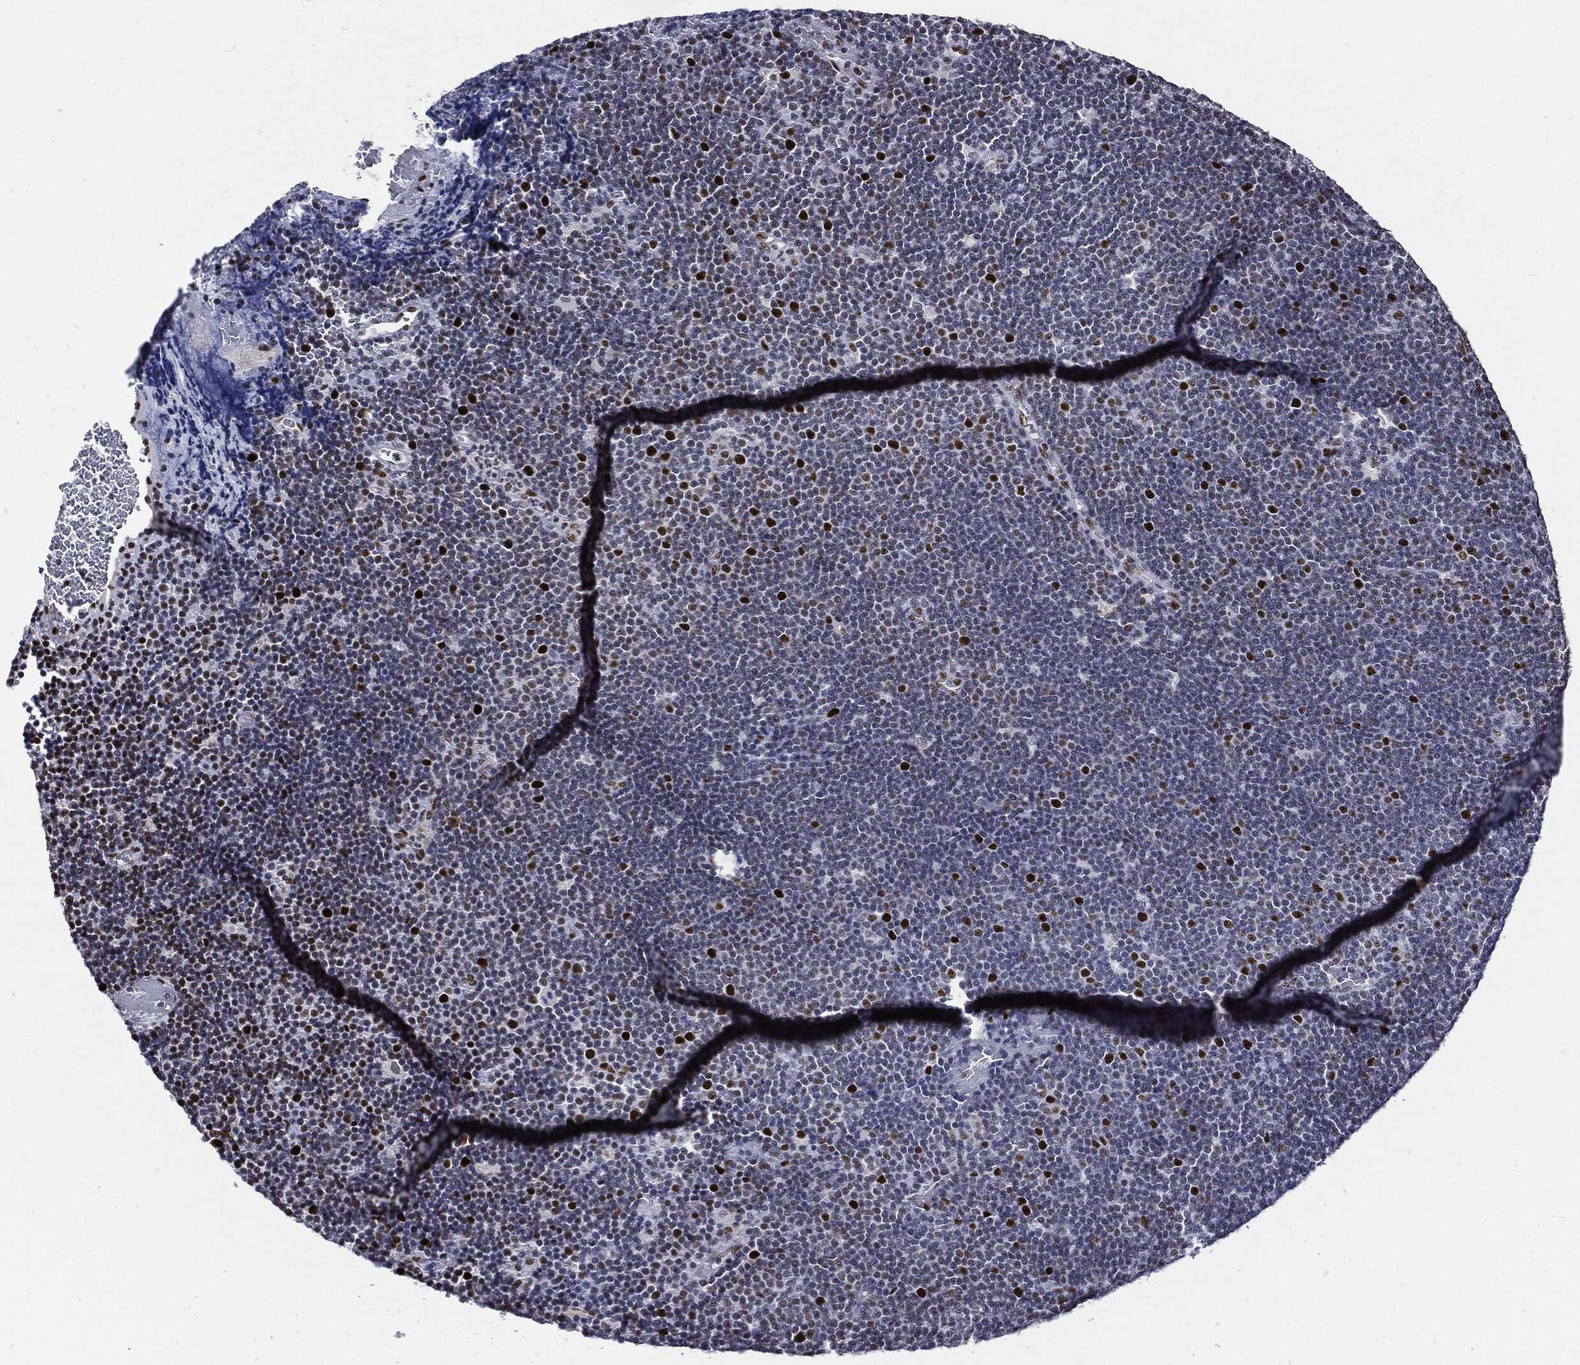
{"staining": {"intensity": "strong", "quantity": "<25%", "location": "nuclear"}, "tissue": "lymphoma", "cell_type": "Tumor cells", "image_type": "cancer", "snomed": [{"axis": "morphology", "description": "Malignant lymphoma, non-Hodgkin's type, Low grade"}, {"axis": "topography", "description": "Brain"}], "caption": "There is medium levels of strong nuclear positivity in tumor cells of lymphoma, as demonstrated by immunohistochemical staining (brown color).", "gene": "NBN", "patient": {"sex": "female", "age": 66}}